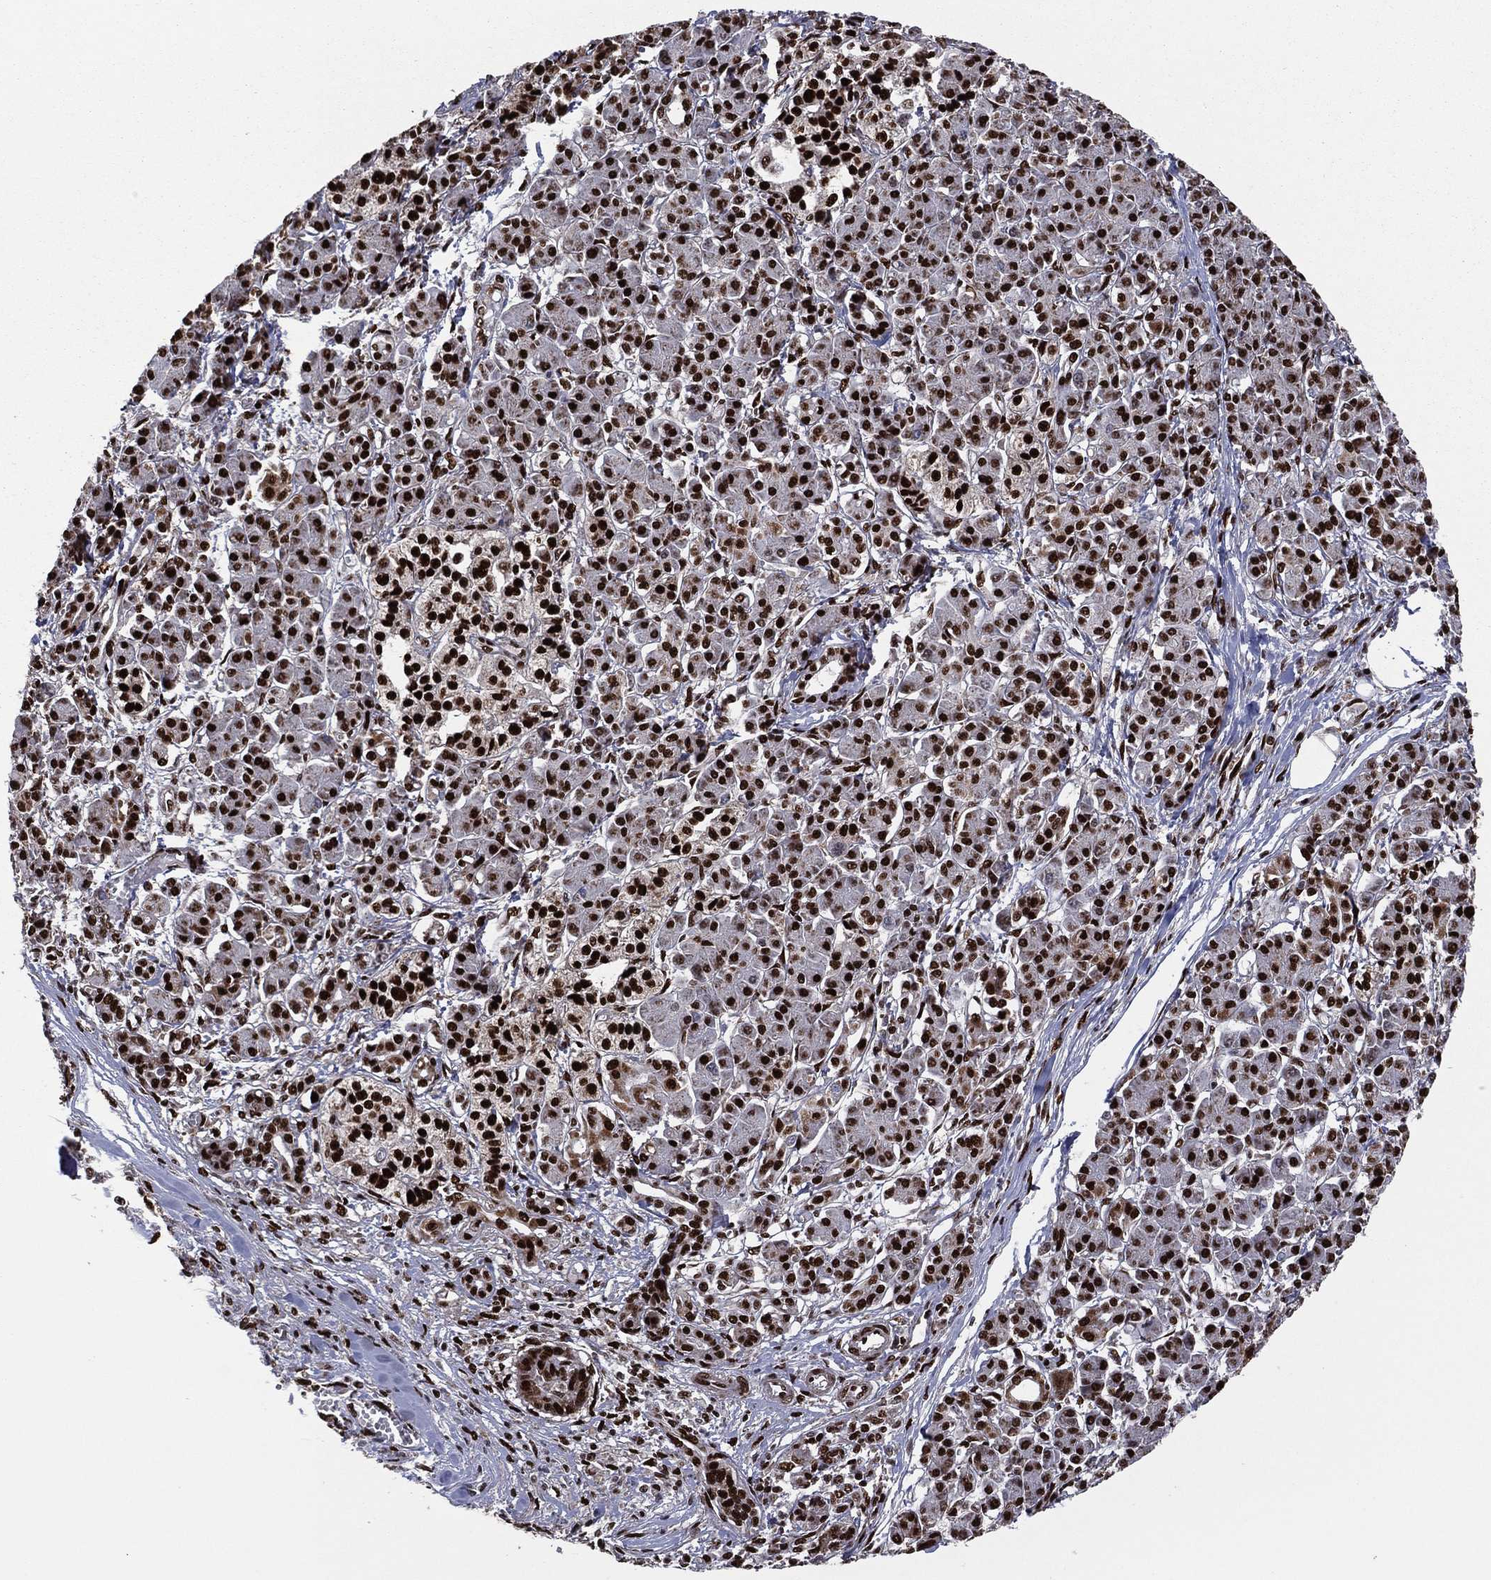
{"staining": {"intensity": "strong", "quantity": ">75%", "location": "nuclear"}, "tissue": "pancreatic cancer", "cell_type": "Tumor cells", "image_type": "cancer", "snomed": [{"axis": "morphology", "description": "Adenocarcinoma, NOS"}, {"axis": "topography", "description": "Pancreas"}], "caption": "Pancreatic adenocarcinoma was stained to show a protein in brown. There is high levels of strong nuclear positivity in about >75% of tumor cells.", "gene": "TP53BP1", "patient": {"sex": "female", "age": 68}}